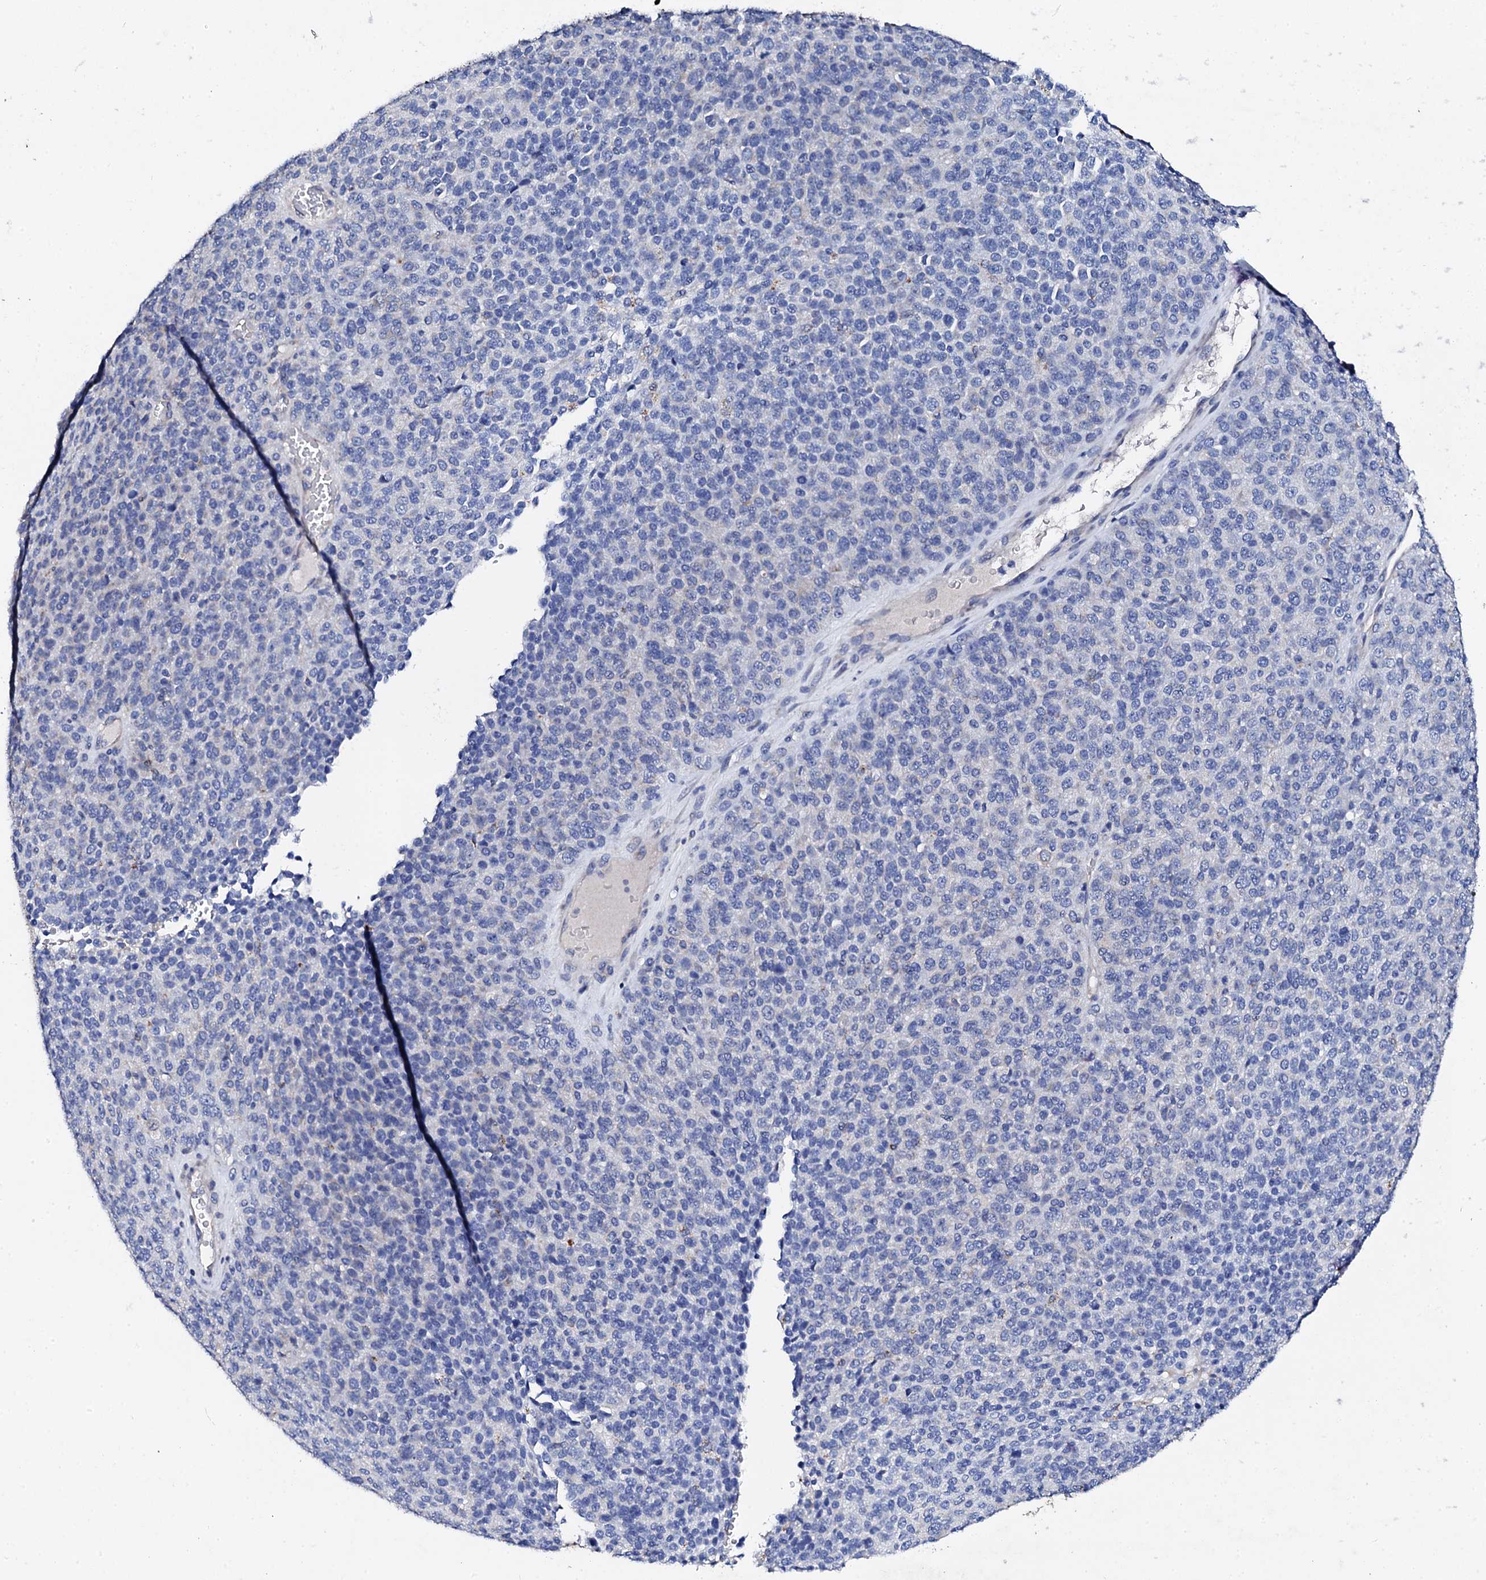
{"staining": {"intensity": "negative", "quantity": "none", "location": "none"}, "tissue": "melanoma", "cell_type": "Tumor cells", "image_type": "cancer", "snomed": [{"axis": "morphology", "description": "Malignant melanoma, Metastatic site"}, {"axis": "topography", "description": "Brain"}], "caption": "This is an IHC photomicrograph of human melanoma. There is no staining in tumor cells.", "gene": "KLHL32", "patient": {"sex": "female", "age": 56}}